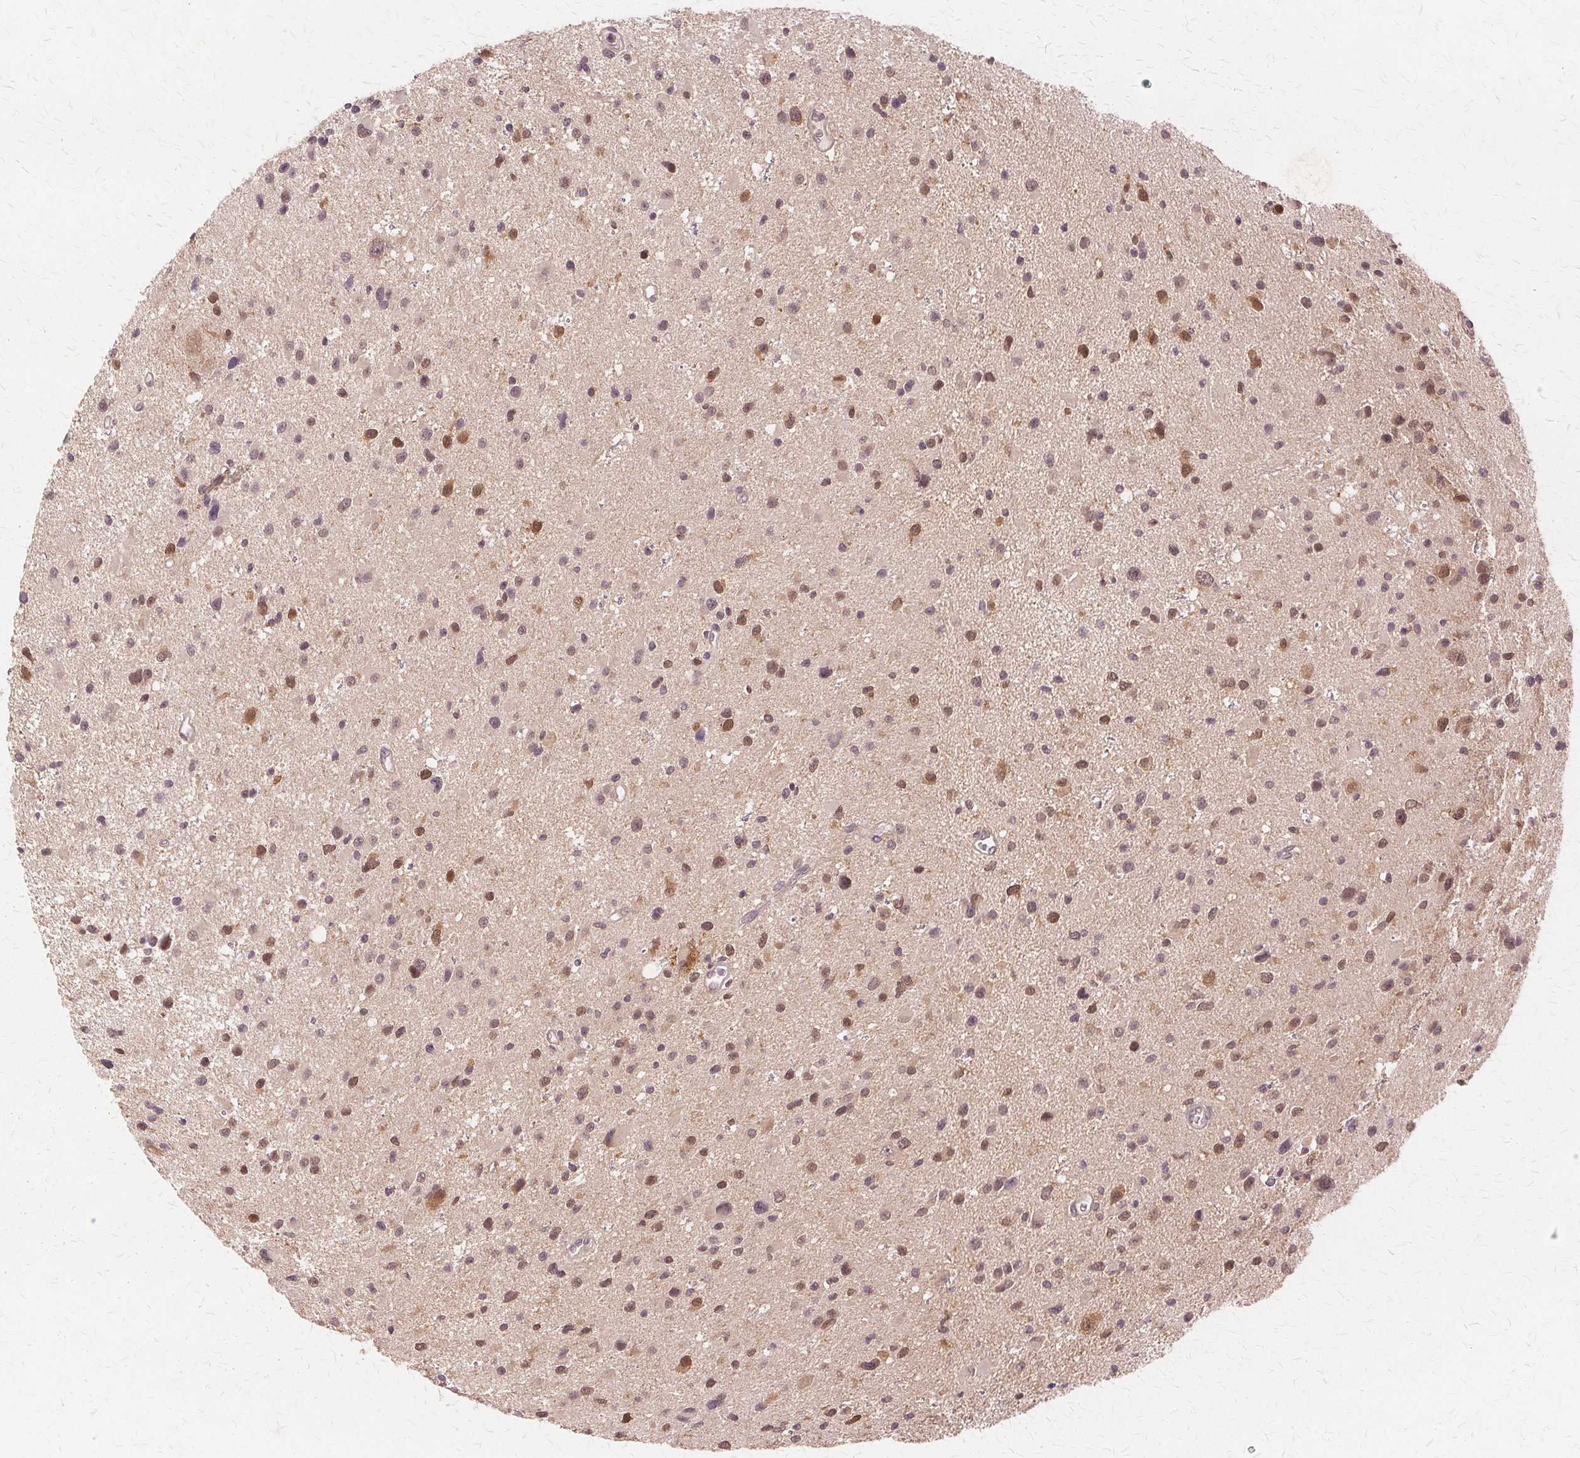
{"staining": {"intensity": "moderate", "quantity": ">75%", "location": "nuclear"}, "tissue": "glioma", "cell_type": "Tumor cells", "image_type": "cancer", "snomed": [{"axis": "morphology", "description": "Glioma, malignant, Low grade"}, {"axis": "topography", "description": "Brain"}], "caption": "DAB immunohistochemical staining of human malignant glioma (low-grade) displays moderate nuclear protein positivity in approximately >75% of tumor cells. Using DAB (3,3'-diaminobenzidine) (brown) and hematoxylin (blue) stains, captured at high magnification using brightfield microscopy.", "gene": "PRMT5", "patient": {"sex": "female", "age": 32}}